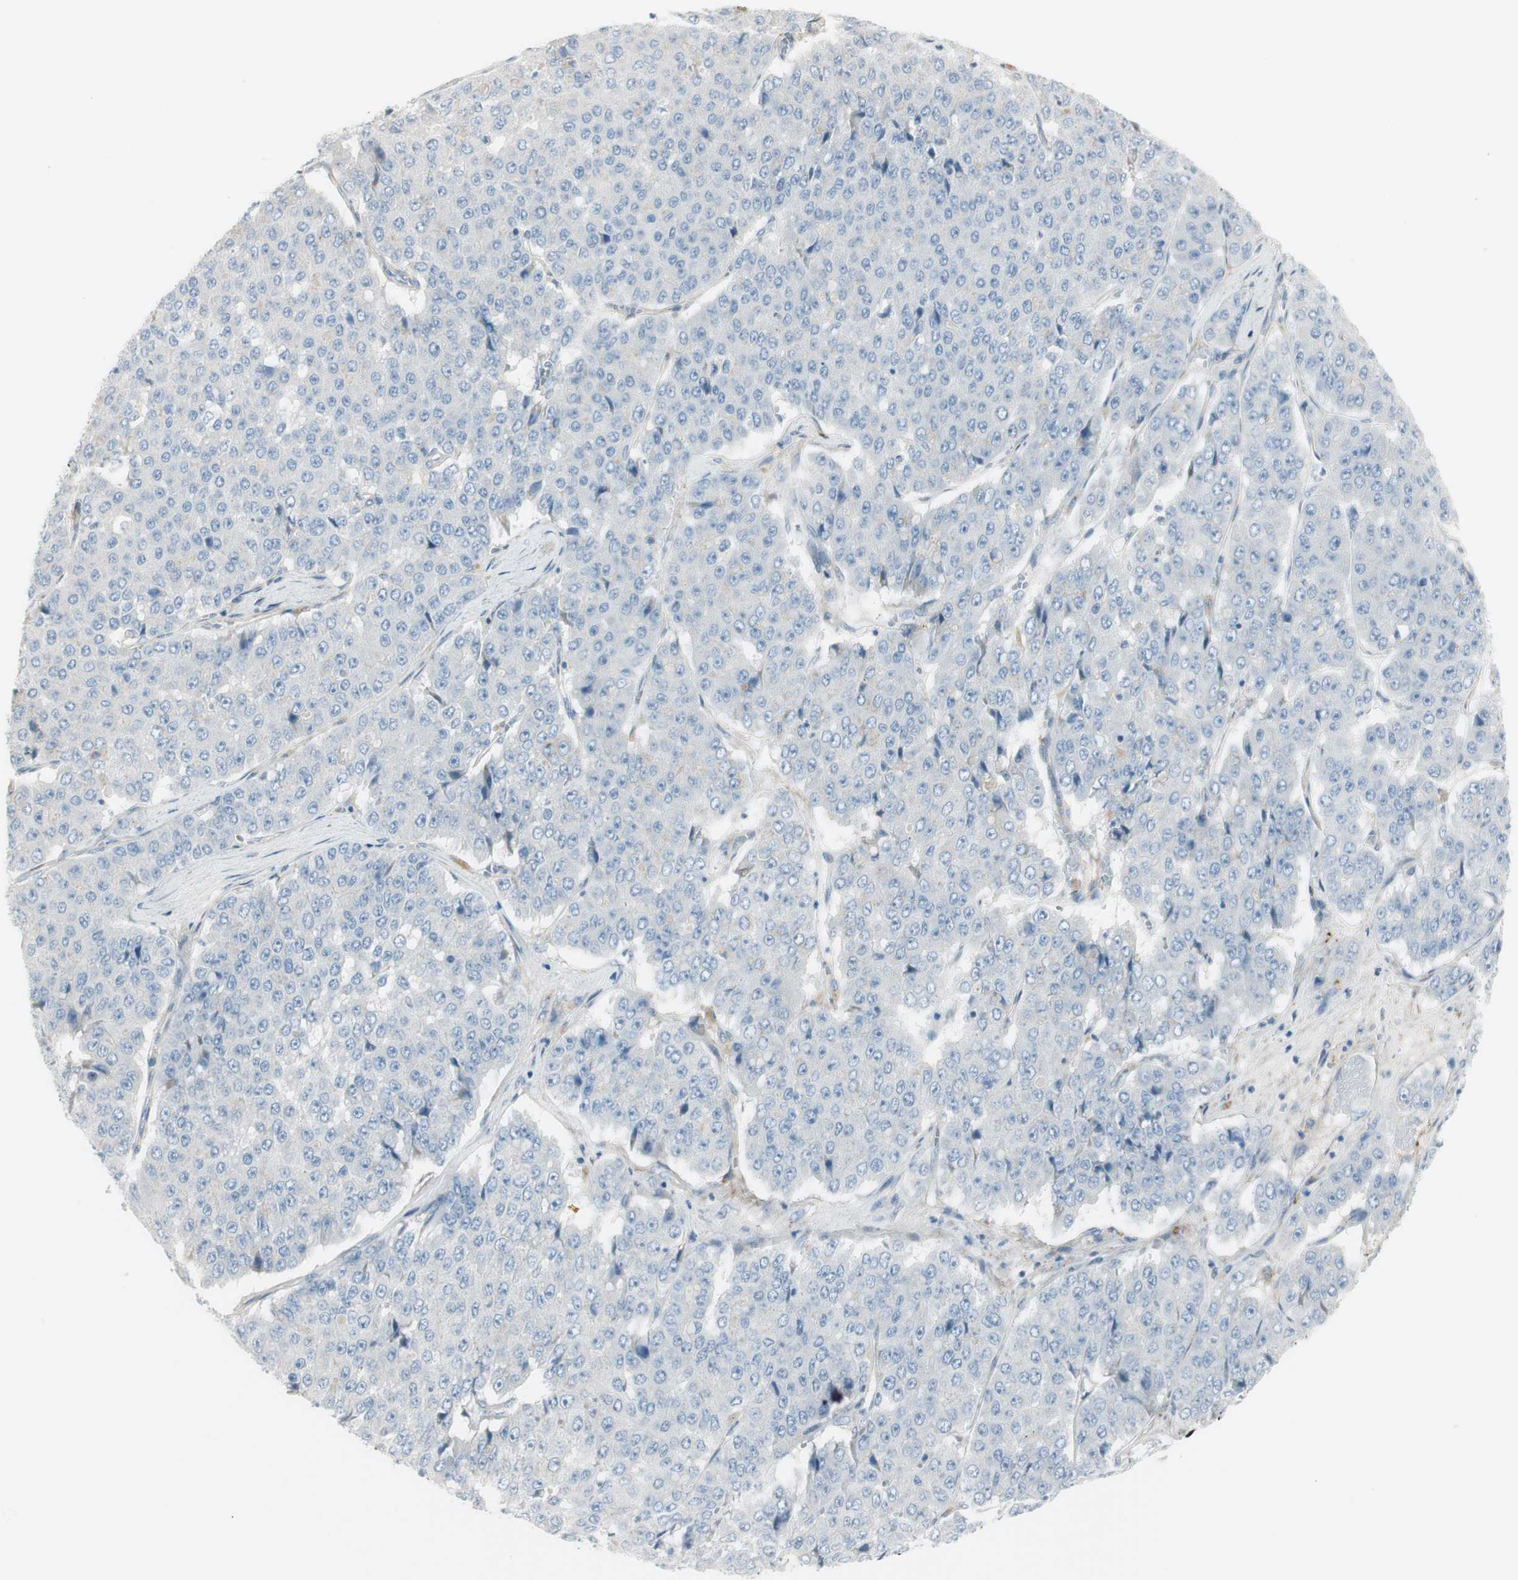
{"staining": {"intensity": "negative", "quantity": "none", "location": "none"}, "tissue": "pancreatic cancer", "cell_type": "Tumor cells", "image_type": "cancer", "snomed": [{"axis": "morphology", "description": "Adenocarcinoma, NOS"}, {"axis": "topography", "description": "Pancreas"}], "caption": "Photomicrograph shows no significant protein positivity in tumor cells of adenocarcinoma (pancreatic).", "gene": "CACNA2D1", "patient": {"sex": "male", "age": 50}}